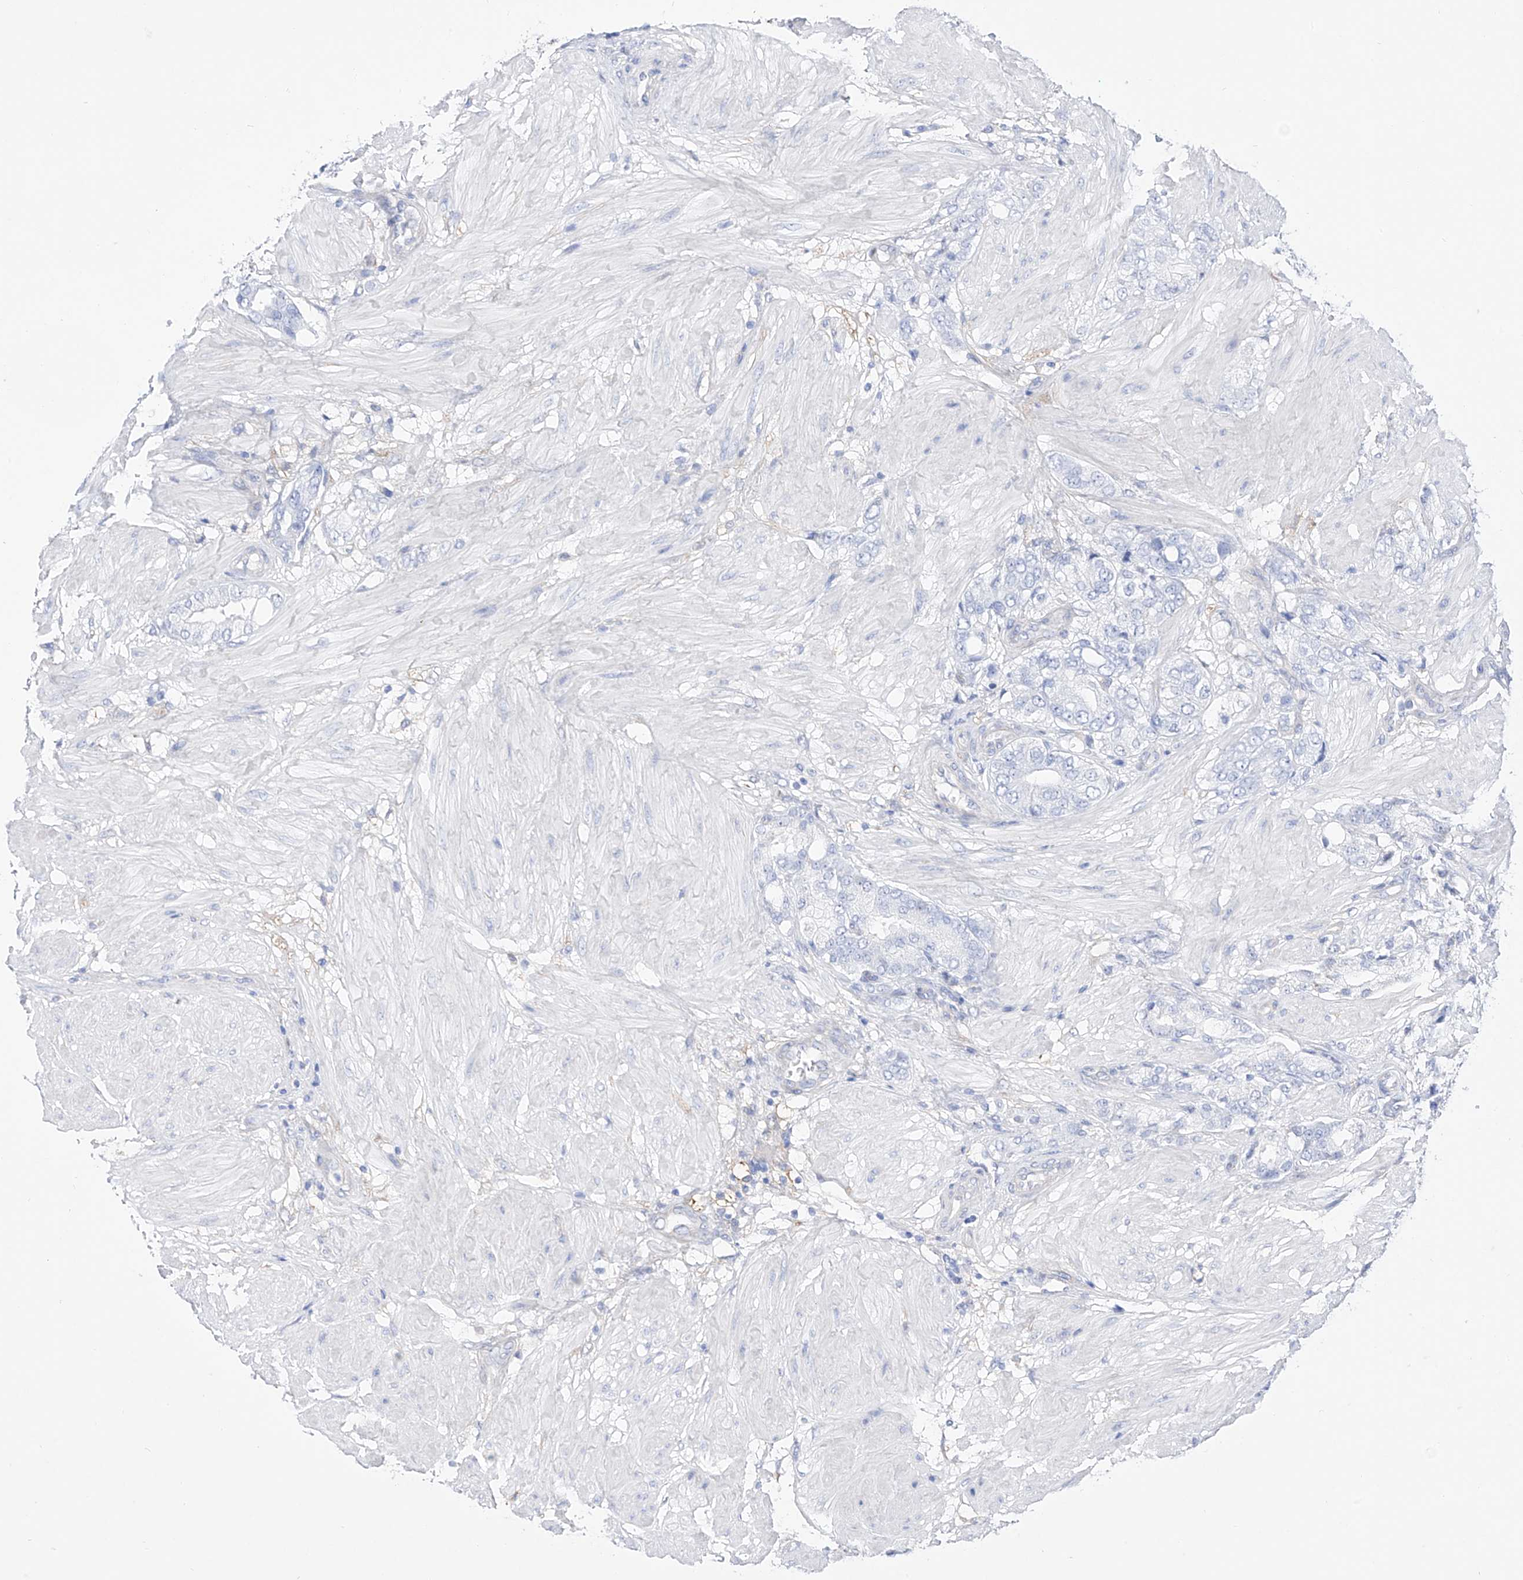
{"staining": {"intensity": "negative", "quantity": "none", "location": "none"}, "tissue": "prostate cancer", "cell_type": "Tumor cells", "image_type": "cancer", "snomed": [{"axis": "morphology", "description": "Adenocarcinoma, High grade"}, {"axis": "topography", "description": "Prostate"}], "caption": "IHC of human prostate high-grade adenocarcinoma displays no staining in tumor cells.", "gene": "ZNF653", "patient": {"sex": "male", "age": 50}}